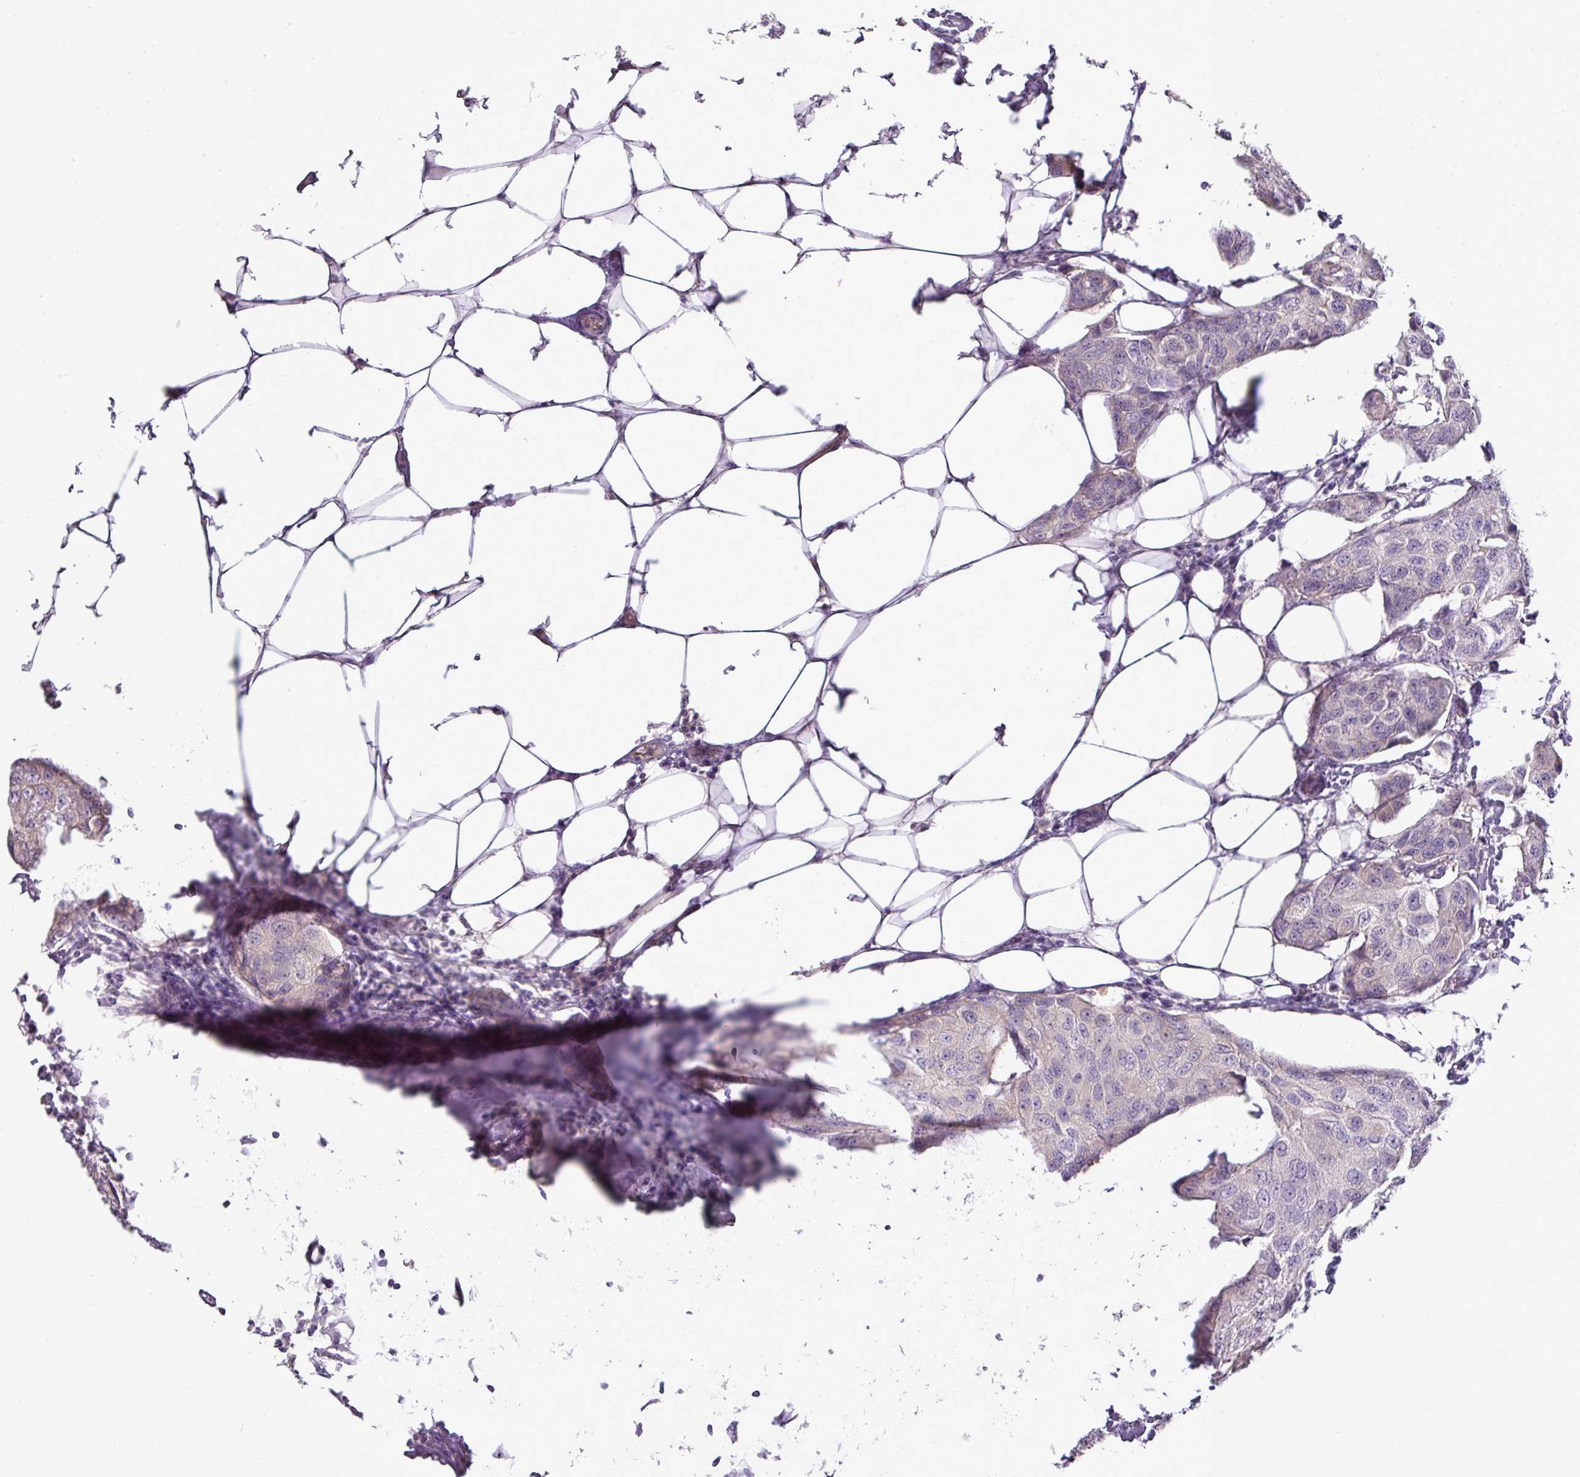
{"staining": {"intensity": "negative", "quantity": "none", "location": "none"}, "tissue": "breast cancer", "cell_type": "Tumor cells", "image_type": "cancer", "snomed": [{"axis": "morphology", "description": "Duct carcinoma"}, {"axis": "topography", "description": "Breast"}, {"axis": "topography", "description": "Lymph node"}], "caption": "This photomicrograph is of breast cancer (invasive ductal carcinoma) stained with immunohistochemistry (IHC) to label a protein in brown with the nuclei are counter-stained blue. There is no staining in tumor cells. Nuclei are stained in blue.", "gene": "BRINP2", "patient": {"sex": "female", "age": 80}}